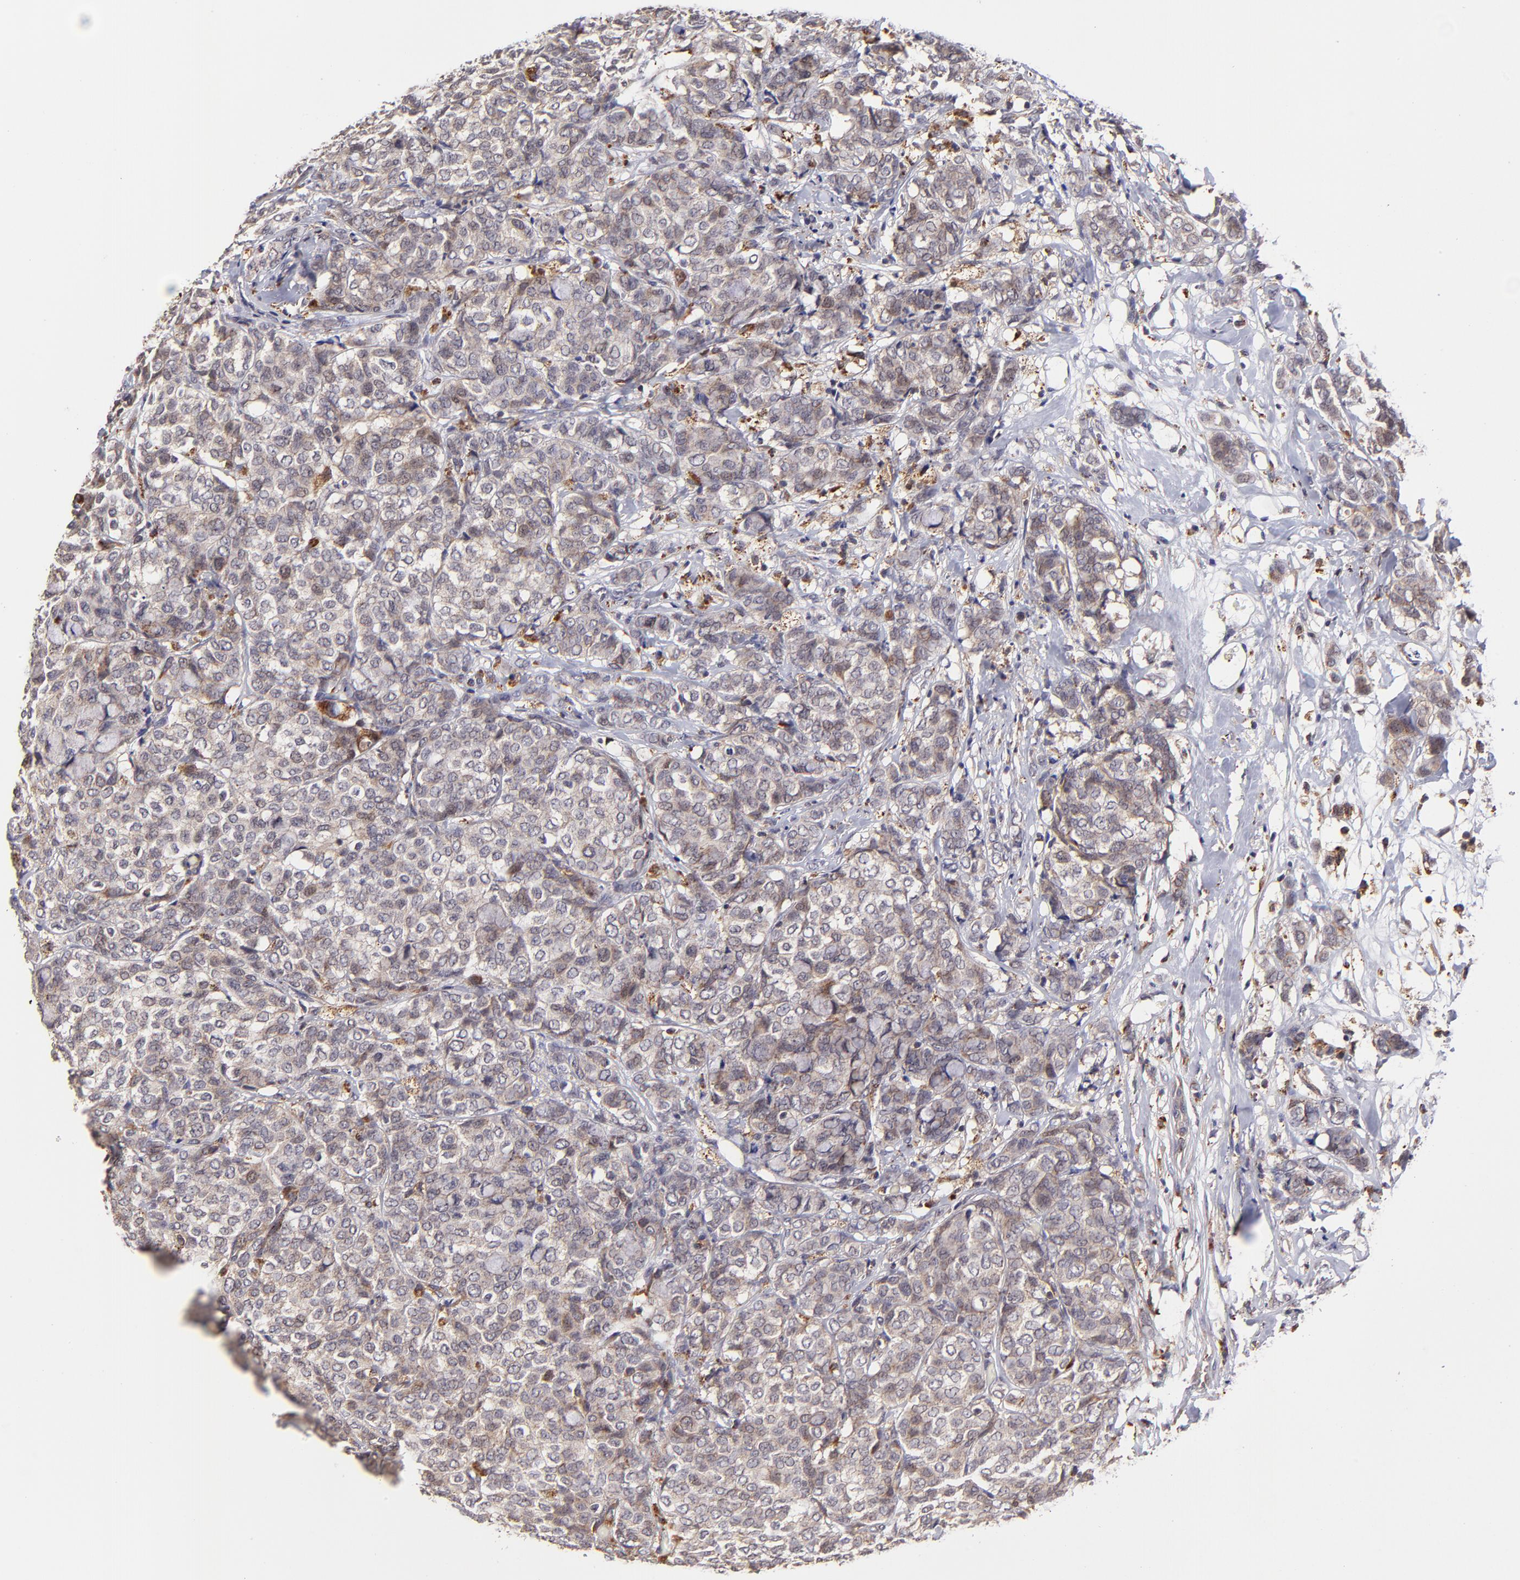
{"staining": {"intensity": "weak", "quantity": ">75%", "location": "cytoplasmic/membranous"}, "tissue": "breast cancer", "cell_type": "Tumor cells", "image_type": "cancer", "snomed": [{"axis": "morphology", "description": "Lobular carcinoma"}, {"axis": "topography", "description": "Breast"}], "caption": "Tumor cells exhibit low levels of weak cytoplasmic/membranous positivity in approximately >75% of cells in lobular carcinoma (breast).", "gene": "MAP2K7", "patient": {"sex": "female", "age": 60}}